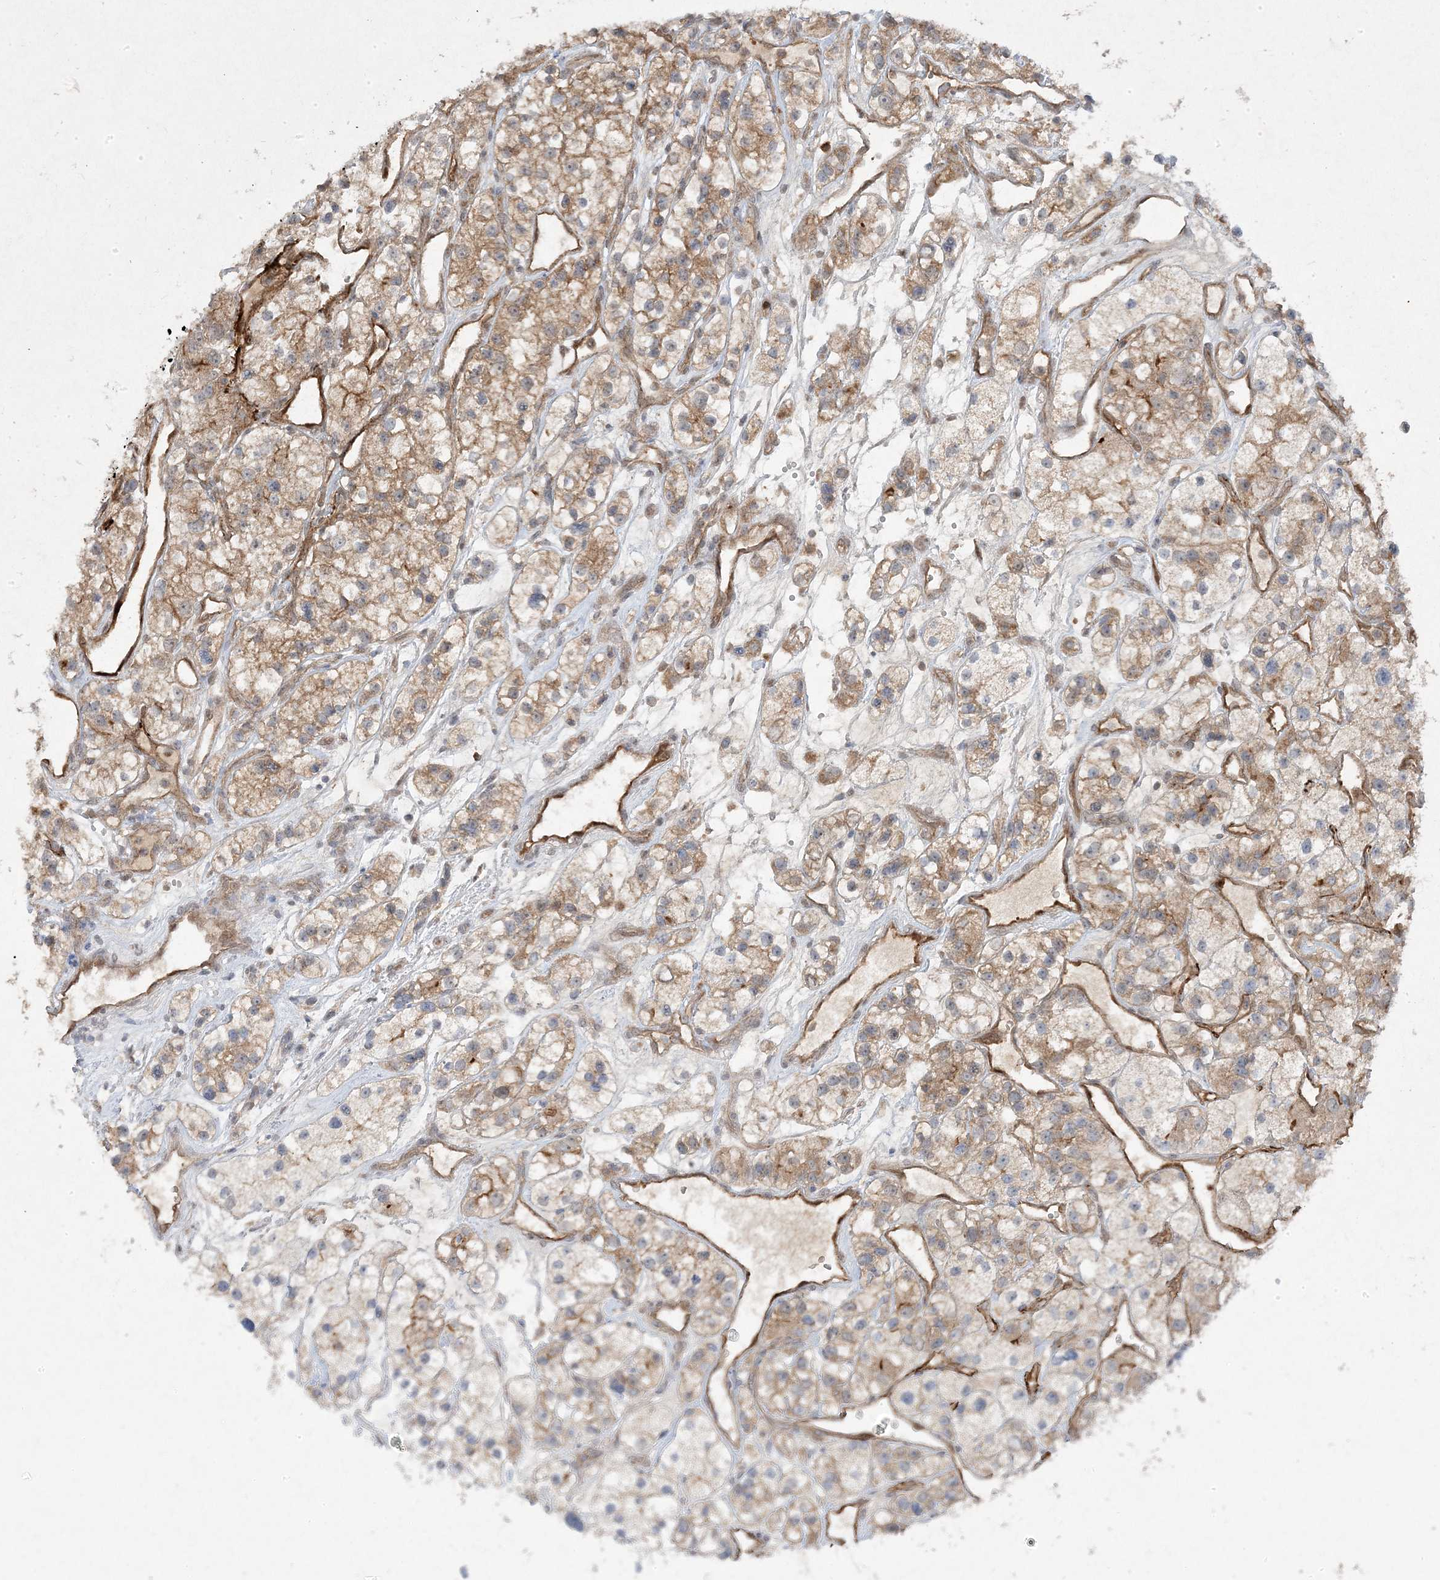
{"staining": {"intensity": "weak", "quantity": "25%-75%", "location": "cytoplasmic/membranous"}, "tissue": "renal cancer", "cell_type": "Tumor cells", "image_type": "cancer", "snomed": [{"axis": "morphology", "description": "Adenocarcinoma, NOS"}, {"axis": "topography", "description": "Kidney"}], "caption": "Renal cancer (adenocarcinoma) tissue shows weak cytoplasmic/membranous staining in approximately 25%-75% of tumor cells, visualized by immunohistochemistry.", "gene": "PLEKHM2", "patient": {"sex": "female", "age": 57}}